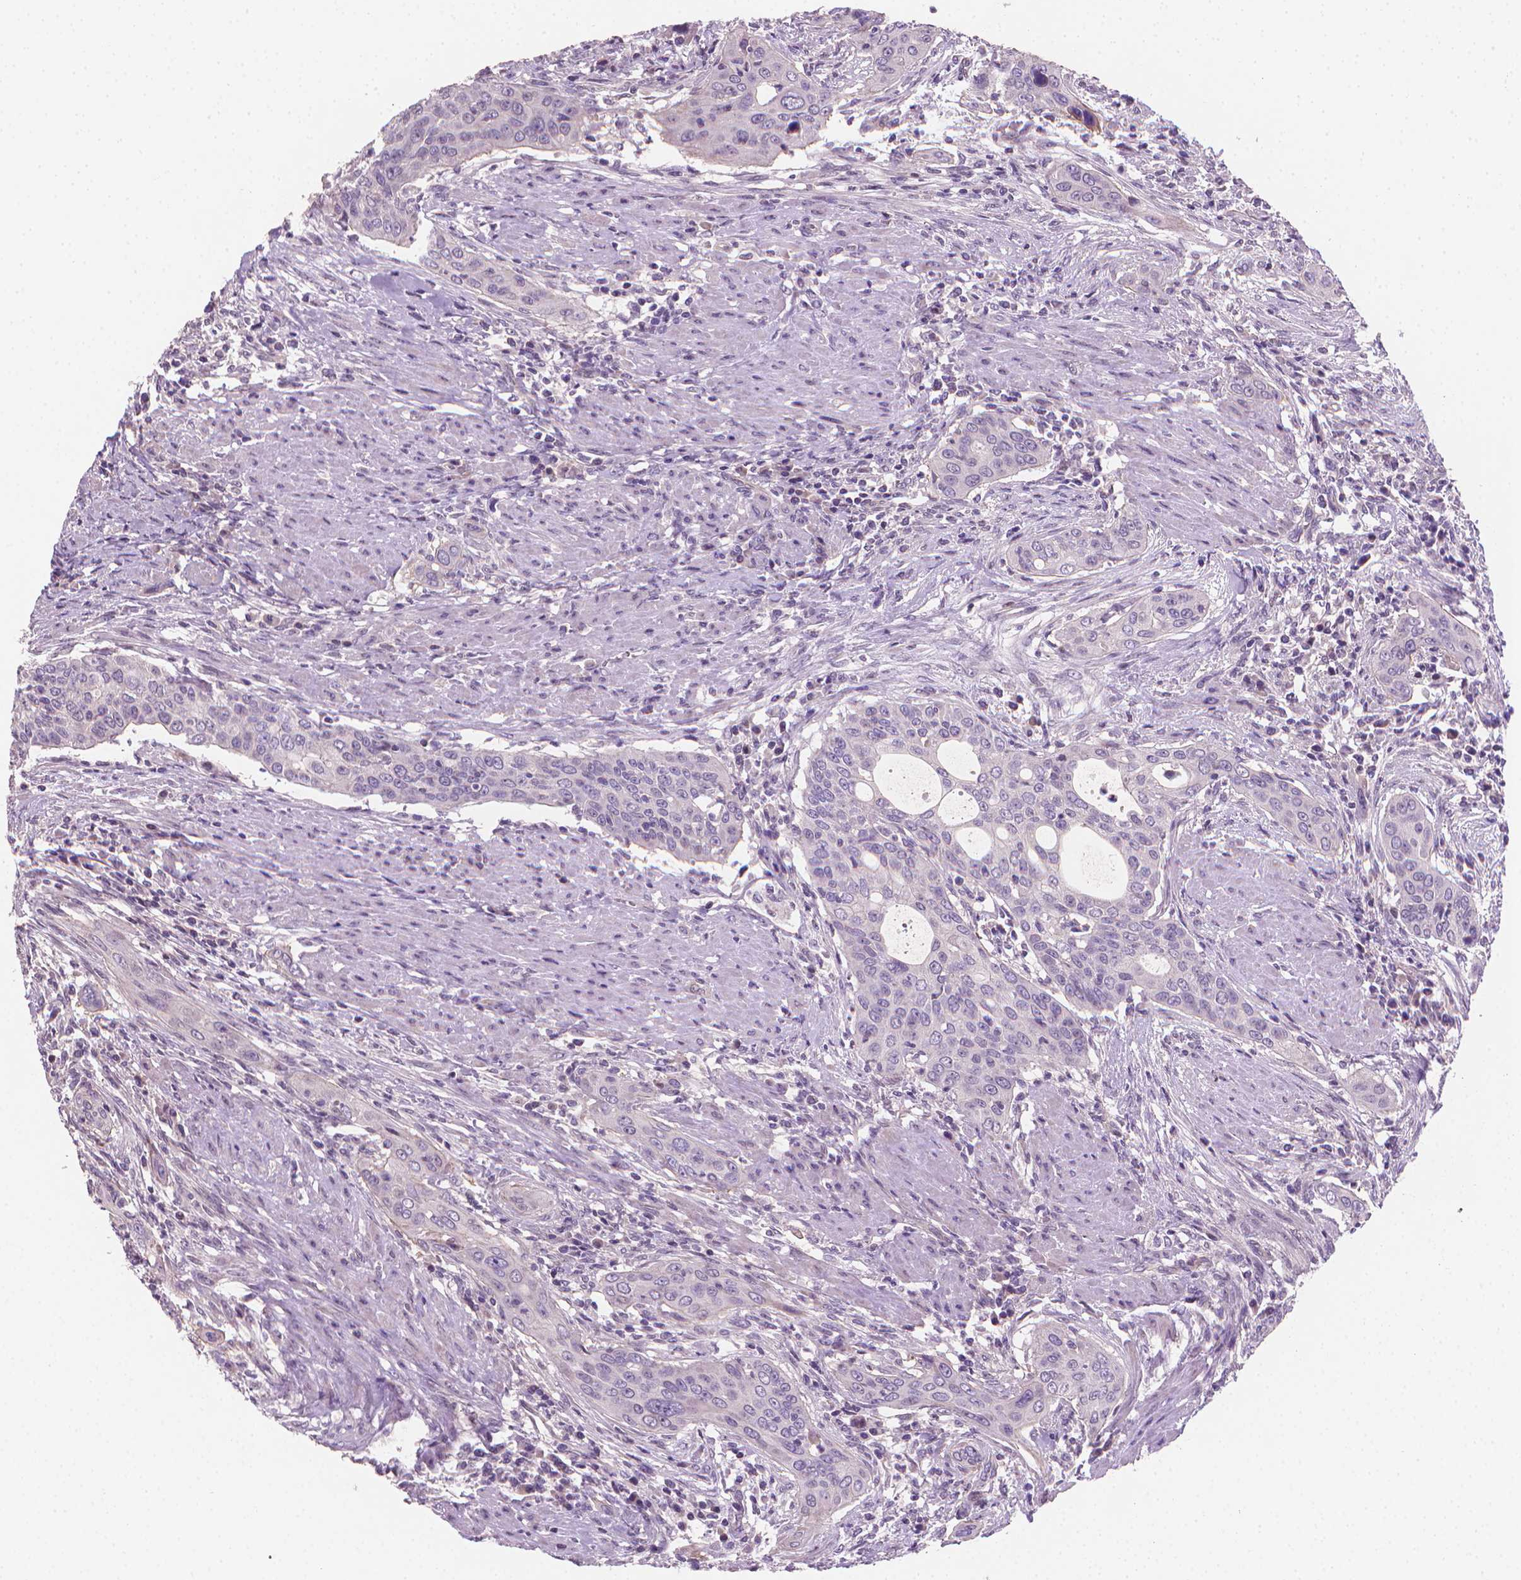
{"staining": {"intensity": "negative", "quantity": "none", "location": "none"}, "tissue": "urothelial cancer", "cell_type": "Tumor cells", "image_type": "cancer", "snomed": [{"axis": "morphology", "description": "Urothelial carcinoma, High grade"}, {"axis": "topography", "description": "Urinary bladder"}], "caption": "The histopathology image exhibits no staining of tumor cells in high-grade urothelial carcinoma.", "gene": "CLXN", "patient": {"sex": "male", "age": 82}}